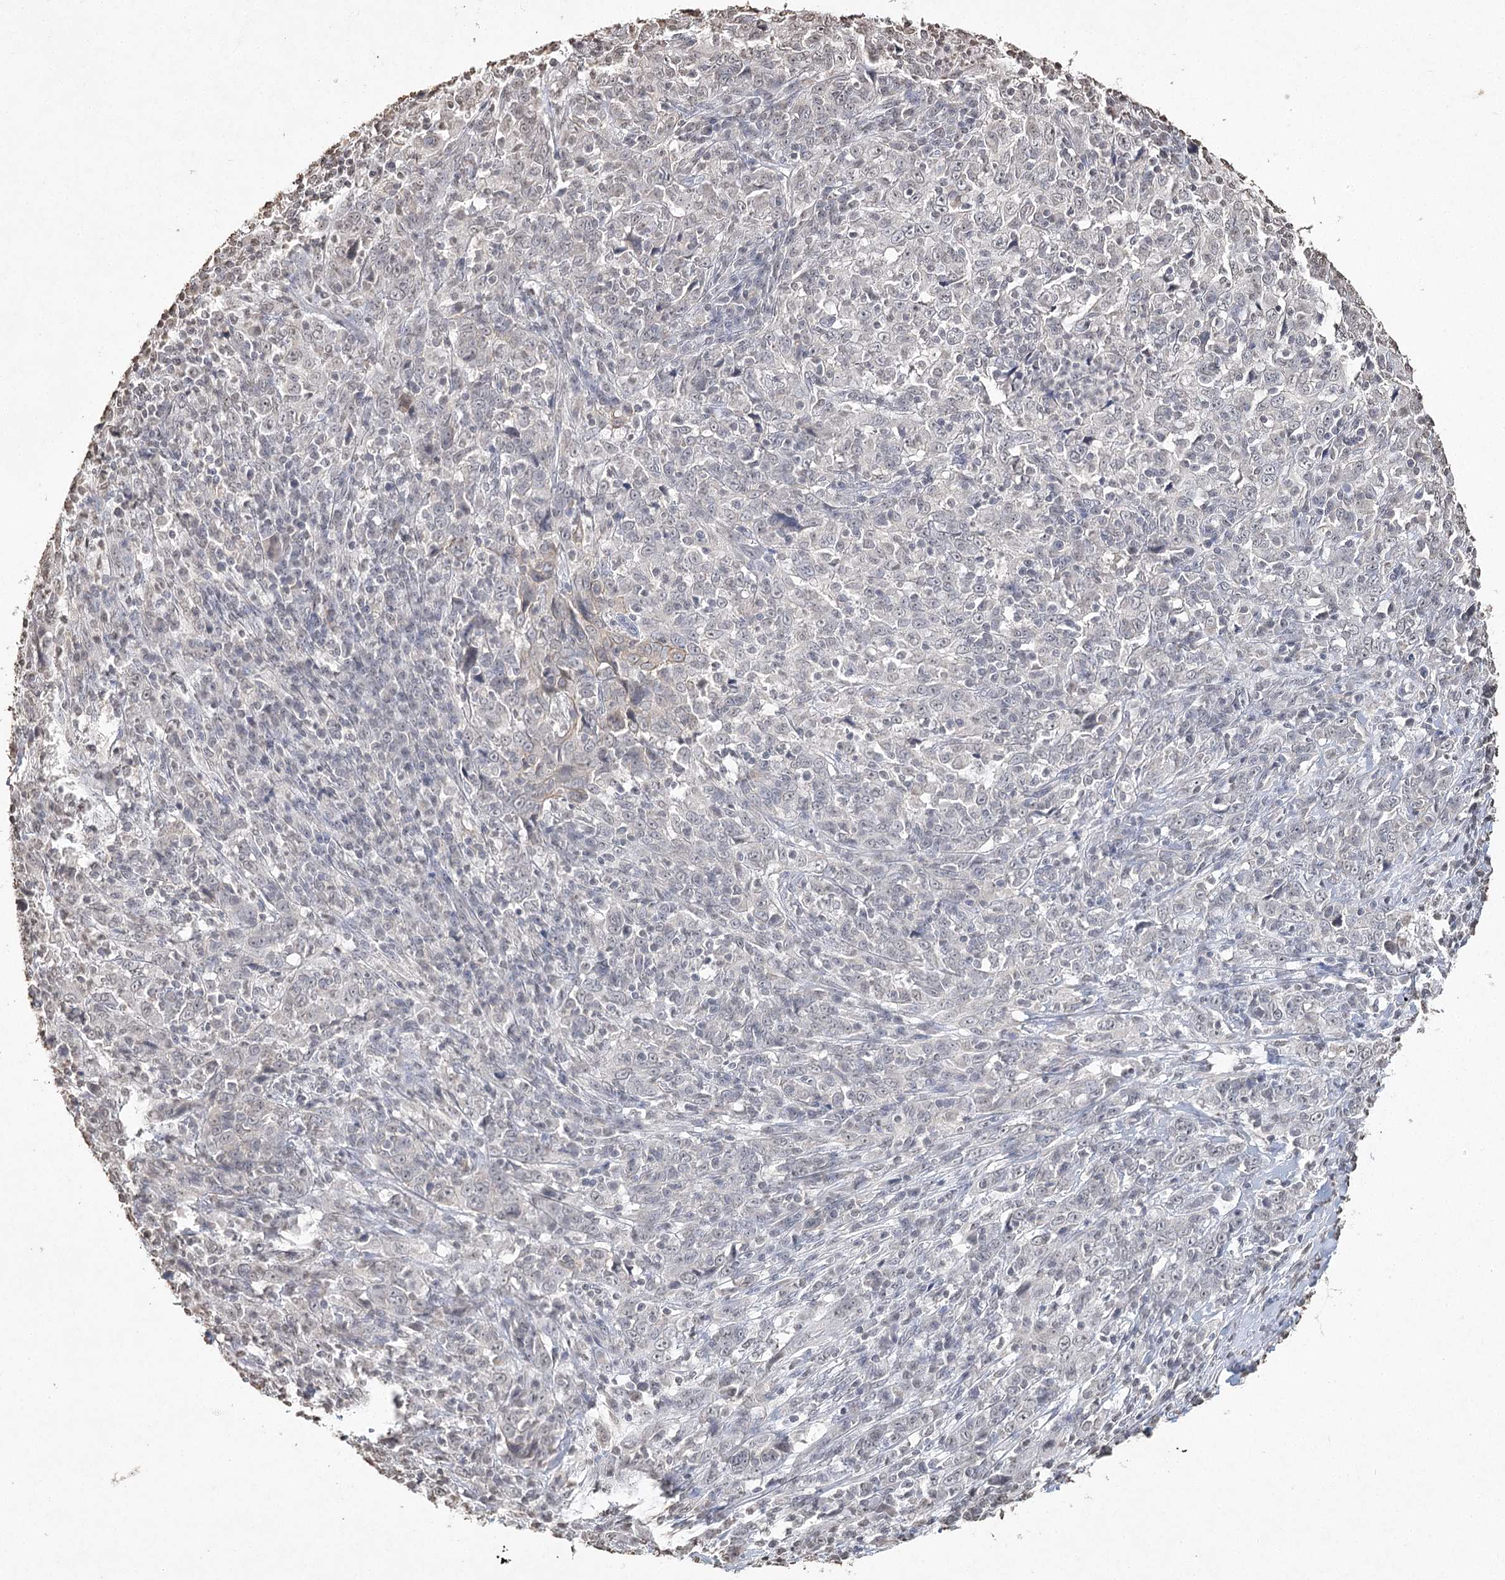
{"staining": {"intensity": "negative", "quantity": "none", "location": "none"}, "tissue": "cervical cancer", "cell_type": "Tumor cells", "image_type": "cancer", "snomed": [{"axis": "morphology", "description": "Squamous cell carcinoma, NOS"}, {"axis": "topography", "description": "Cervix"}], "caption": "Tumor cells are negative for protein expression in human cervical squamous cell carcinoma.", "gene": "DMXL1", "patient": {"sex": "female", "age": 46}}